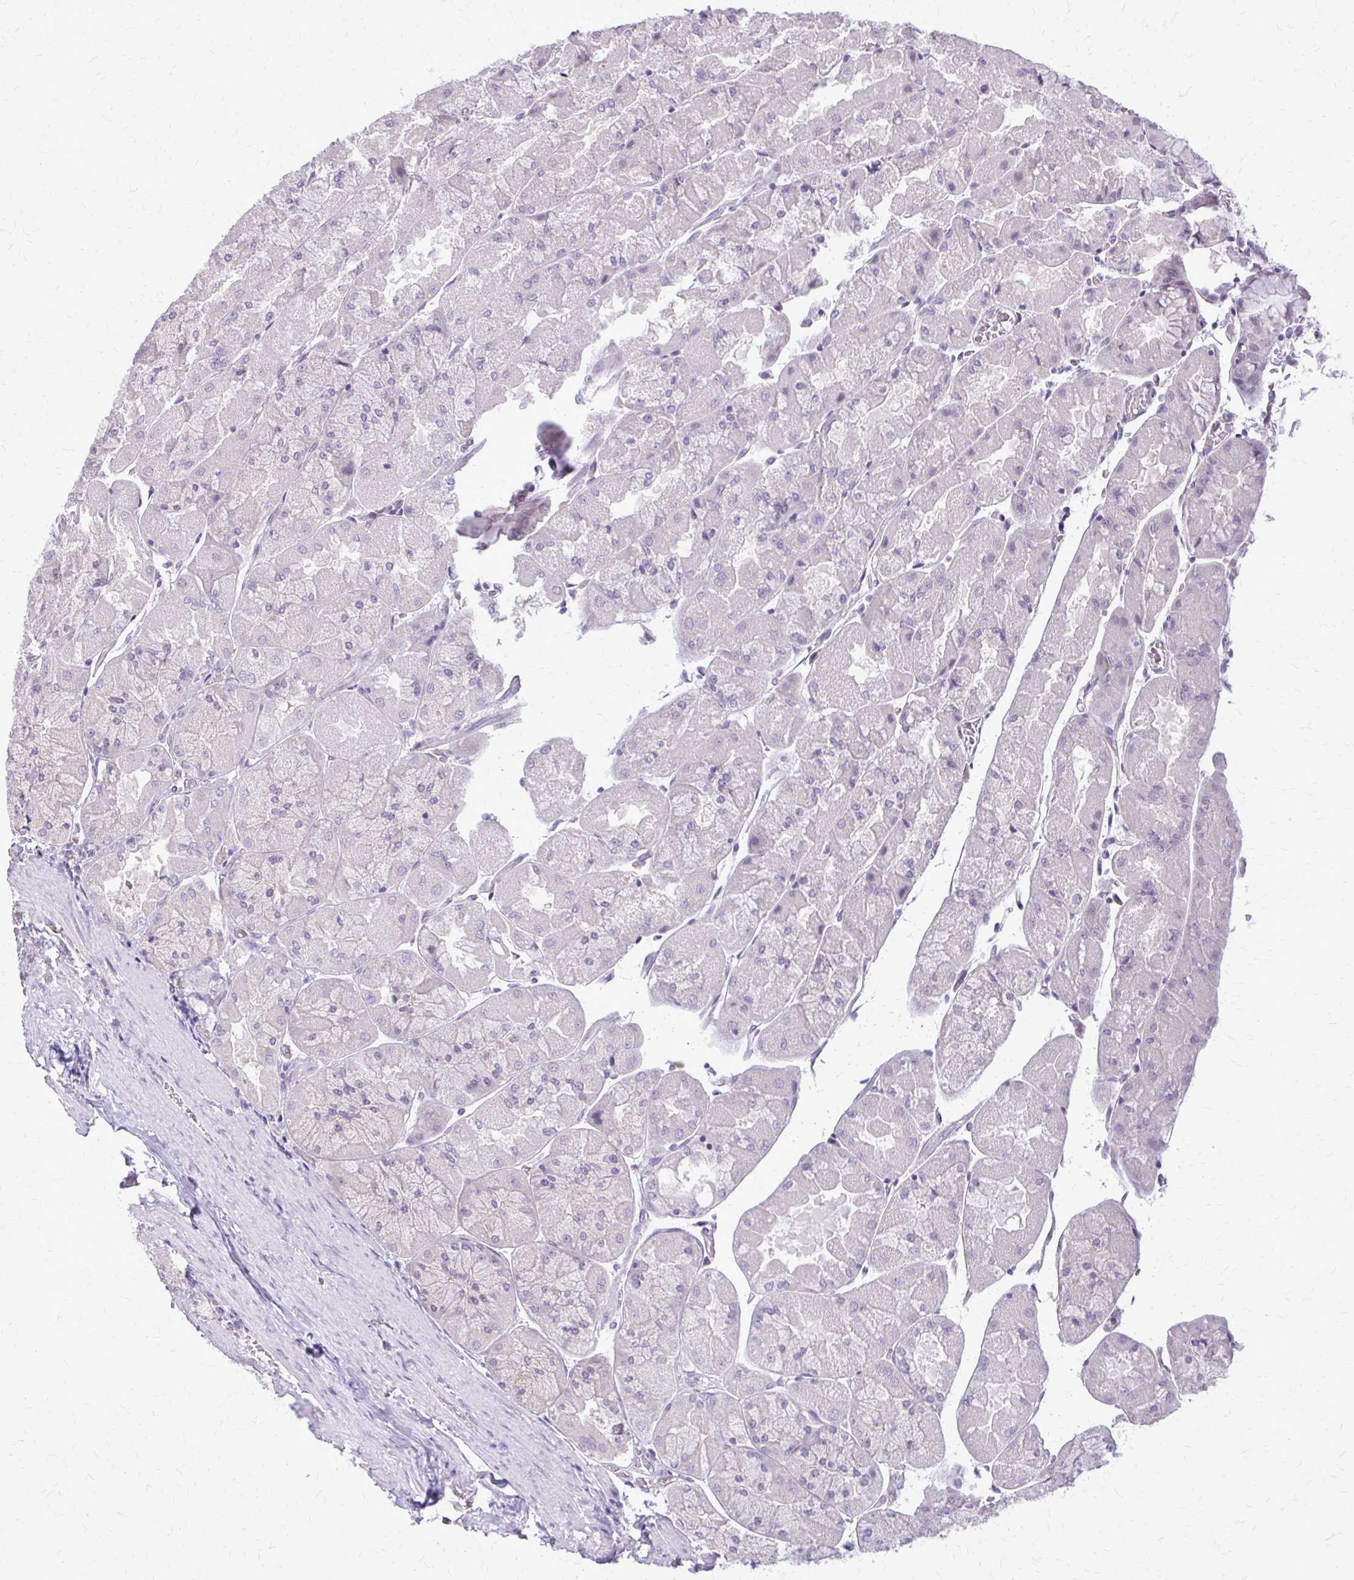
{"staining": {"intensity": "negative", "quantity": "none", "location": "none"}, "tissue": "stomach", "cell_type": "Glandular cells", "image_type": "normal", "snomed": [{"axis": "morphology", "description": "Normal tissue, NOS"}, {"axis": "topography", "description": "Stomach"}], "caption": "This is an immunohistochemistry (IHC) photomicrograph of benign stomach. There is no expression in glandular cells.", "gene": "PLCB1", "patient": {"sex": "female", "age": 61}}